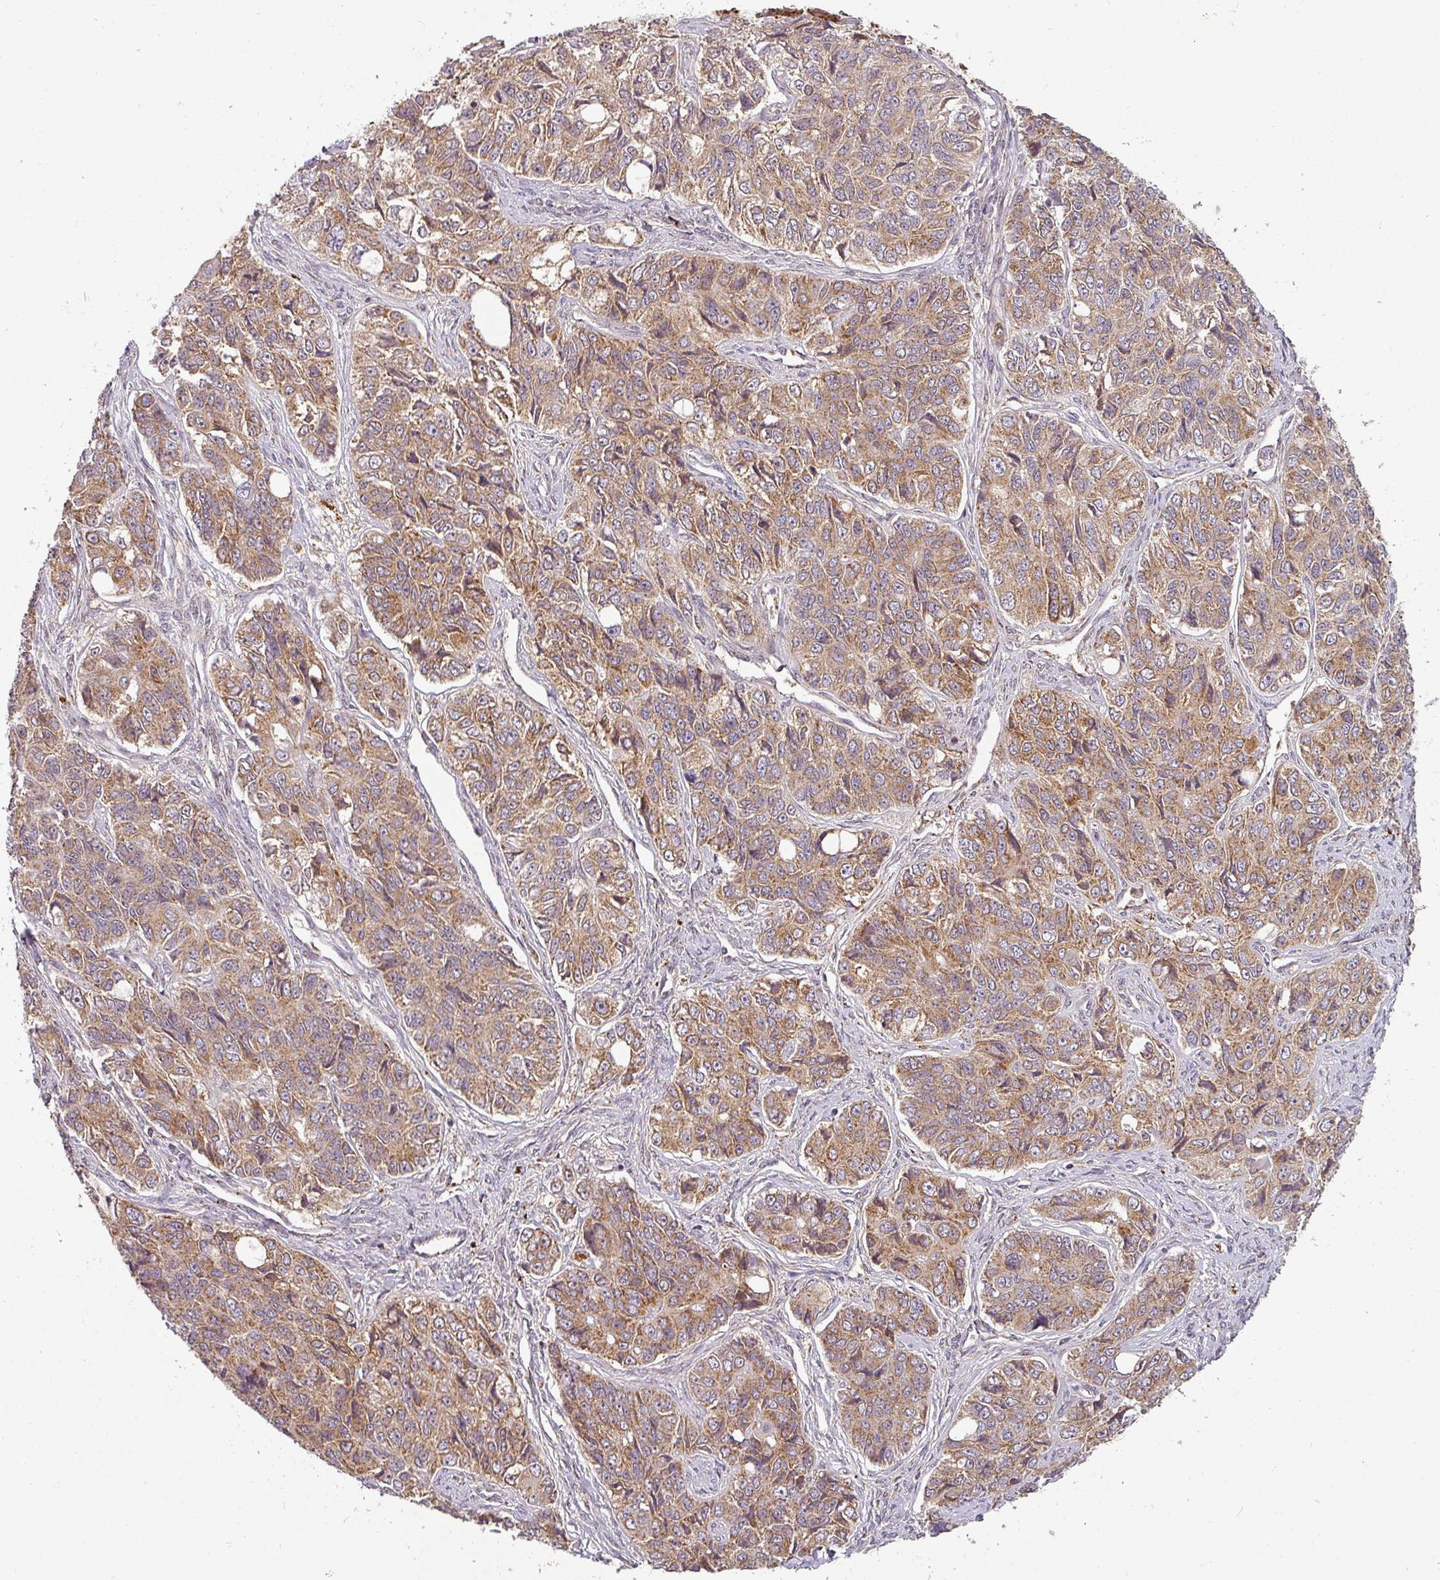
{"staining": {"intensity": "moderate", "quantity": ">75%", "location": "cytoplasmic/membranous"}, "tissue": "ovarian cancer", "cell_type": "Tumor cells", "image_type": "cancer", "snomed": [{"axis": "morphology", "description": "Carcinoma, endometroid"}, {"axis": "topography", "description": "Ovary"}], "caption": "Immunohistochemistry photomicrograph of neoplastic tissue: human ovarian endometroid carcinoma stained using immunohistochemistry (IHC) displays medium levels of moderate protein expression localized specifically in the cytoplasmic/membranous of tumor cells, appearing as a cytoplasmic/membranous brown color.", "gene": "MRPS16", "patient": {"sex": "female", "age": 51}}